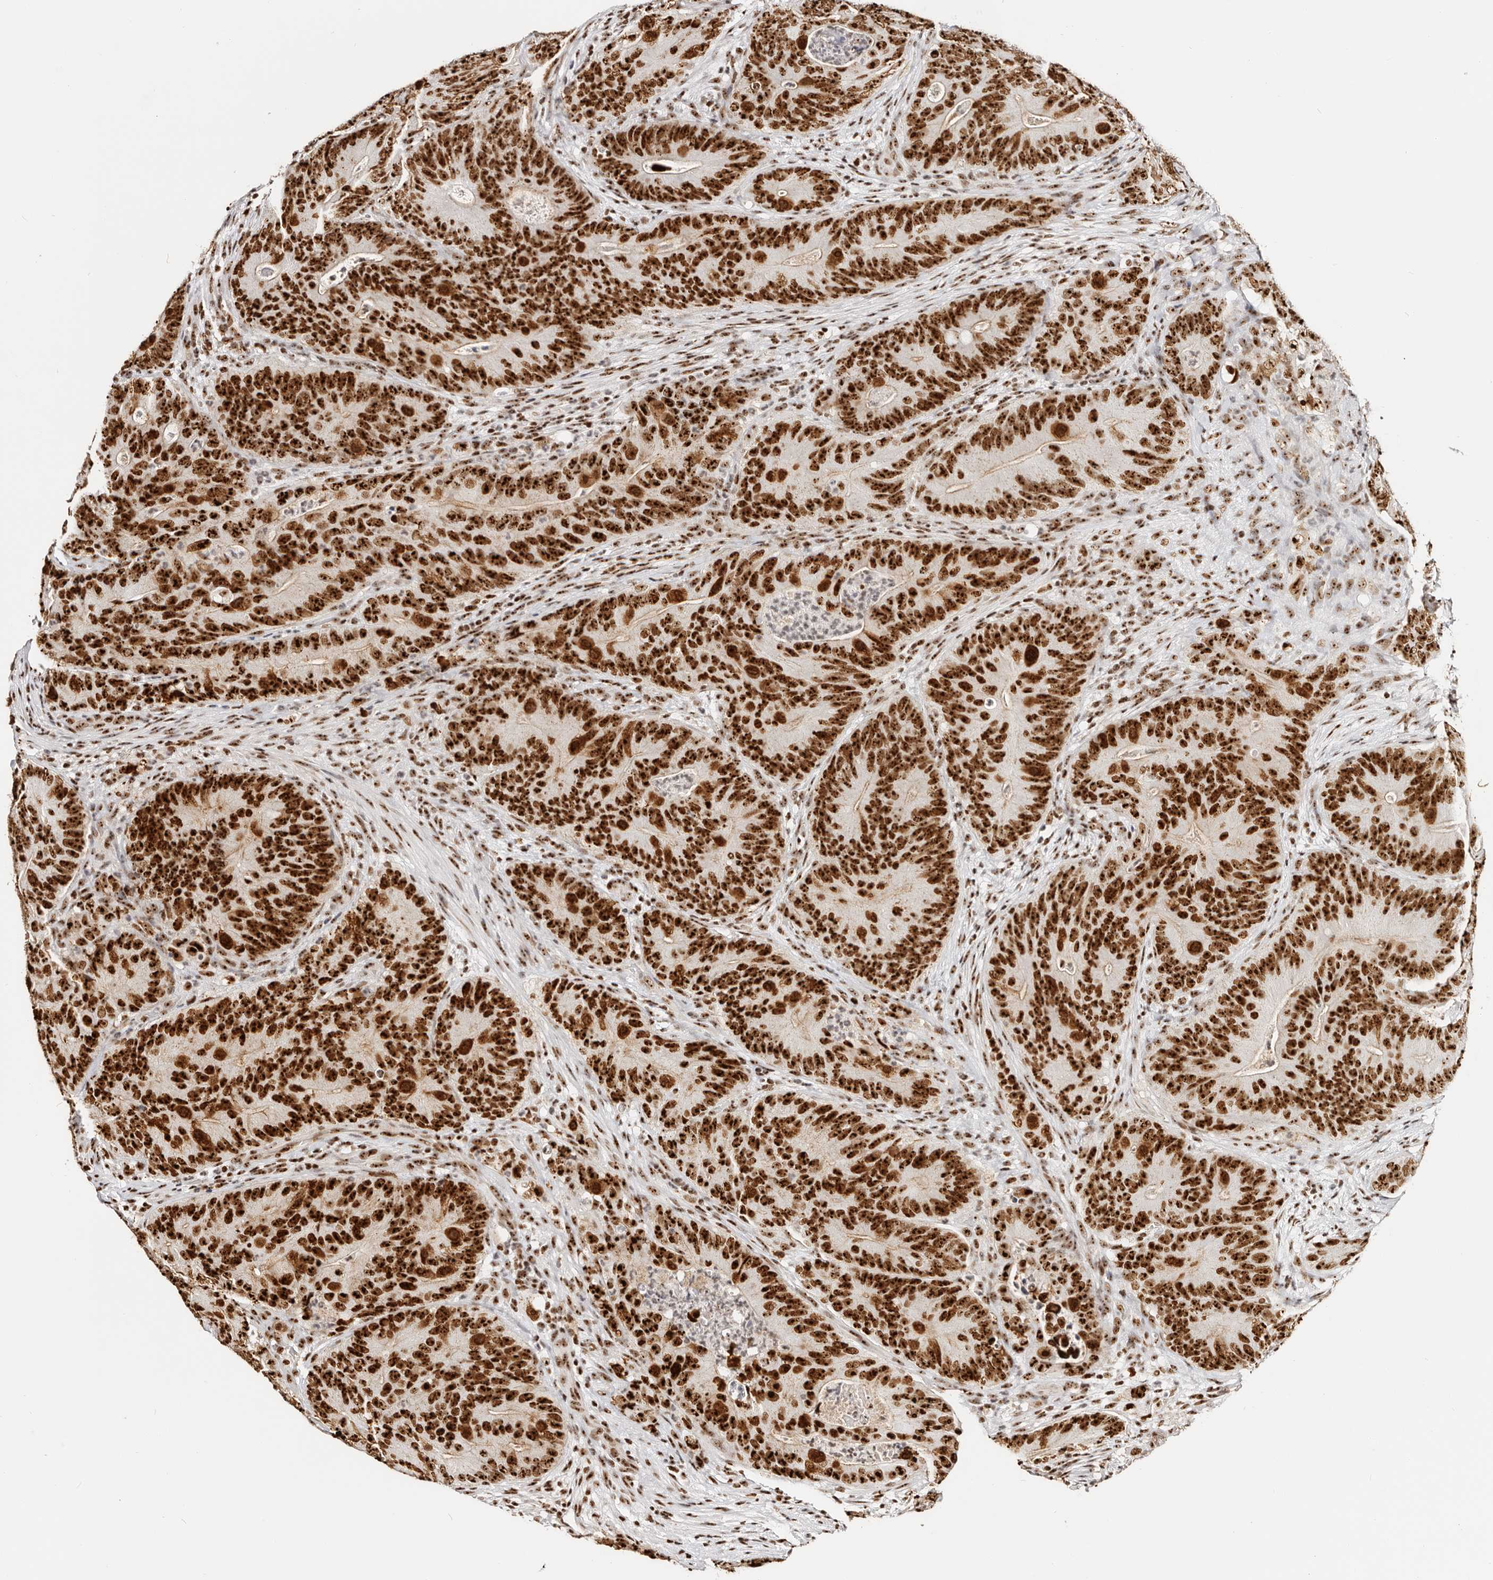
{"staining": {"intensity": "strong", "quantity": ">75%", "location": "nuclear"}, "tissue": "colorectal cancer", "cell_type": "Tumor cells", "image_type": "cancer", "snomed": [{"axis": "morphology", "description": "Normal tissue, NOS"}, {"axis": "topography", "description": "Colon"}], "caption": "A micrograph of human colorectal cancer stained for a protein displays strong nuclear brown staining in tumor cells. (Stains: DAB (3,3'-diaminobenzidine) in brown, nuclei in blue, Microscopy: brightfield microscopy at high magnification).", "gene": "IQGAP3", "patient": {"sex": "female", "age": 82}}